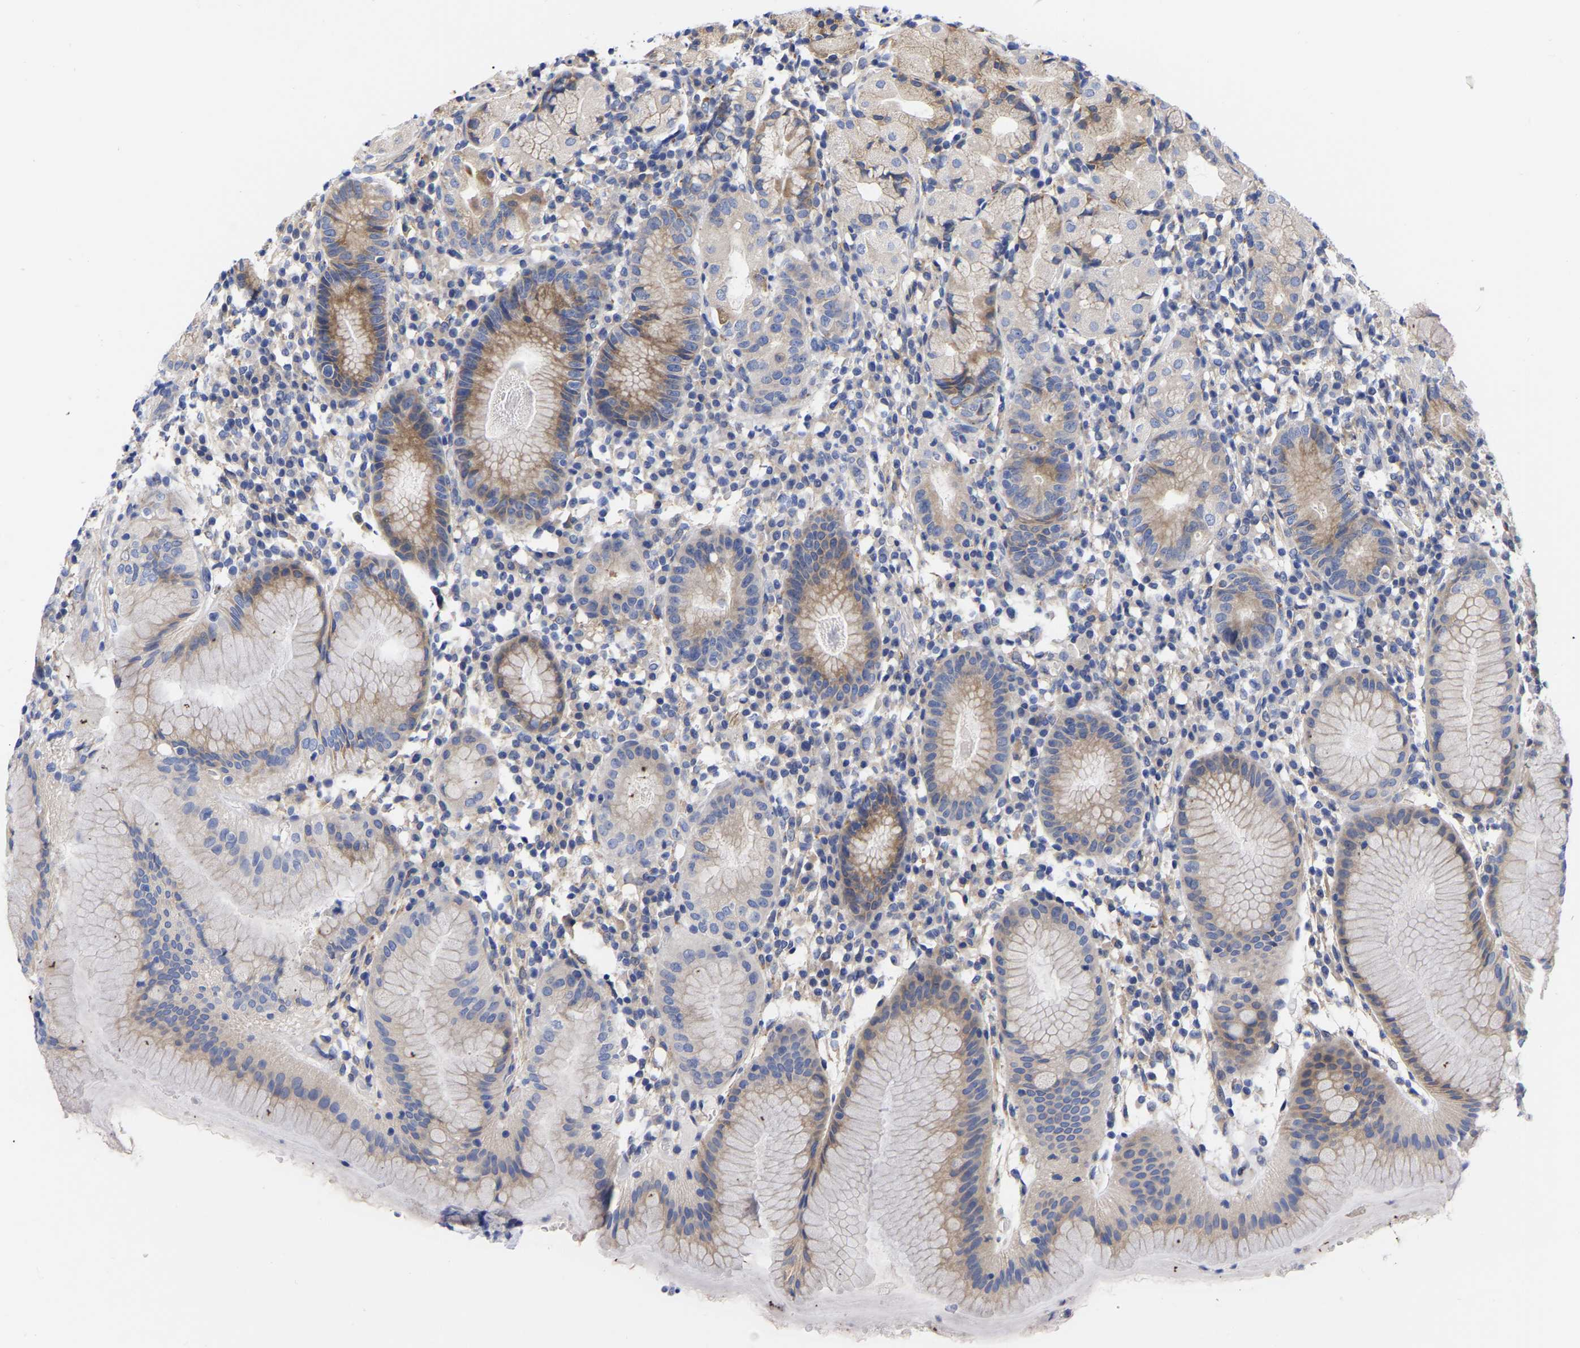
{"staining": {"intensity": "moderate", "quantity": "25%-75%", "location": "cytoplasmic/membranous"}, "tissue": "stomach", "cell_type": "Glandular cells", "image_type": "normal", "snomed": [{"axis": "morphology", "description": "Normal tissue, NOS"}, {"axis": "topography", "description": "Stomach"}, {"axis": "topography", "description": "Stomach, lower"}], "caption": "A micrograph of stomach stained for a protein reveals moderate cytoplasmic/membranous brown staining in glandular cells.", "gene": "CFAP298", "patient": {"sex": "female", "age": 75}}